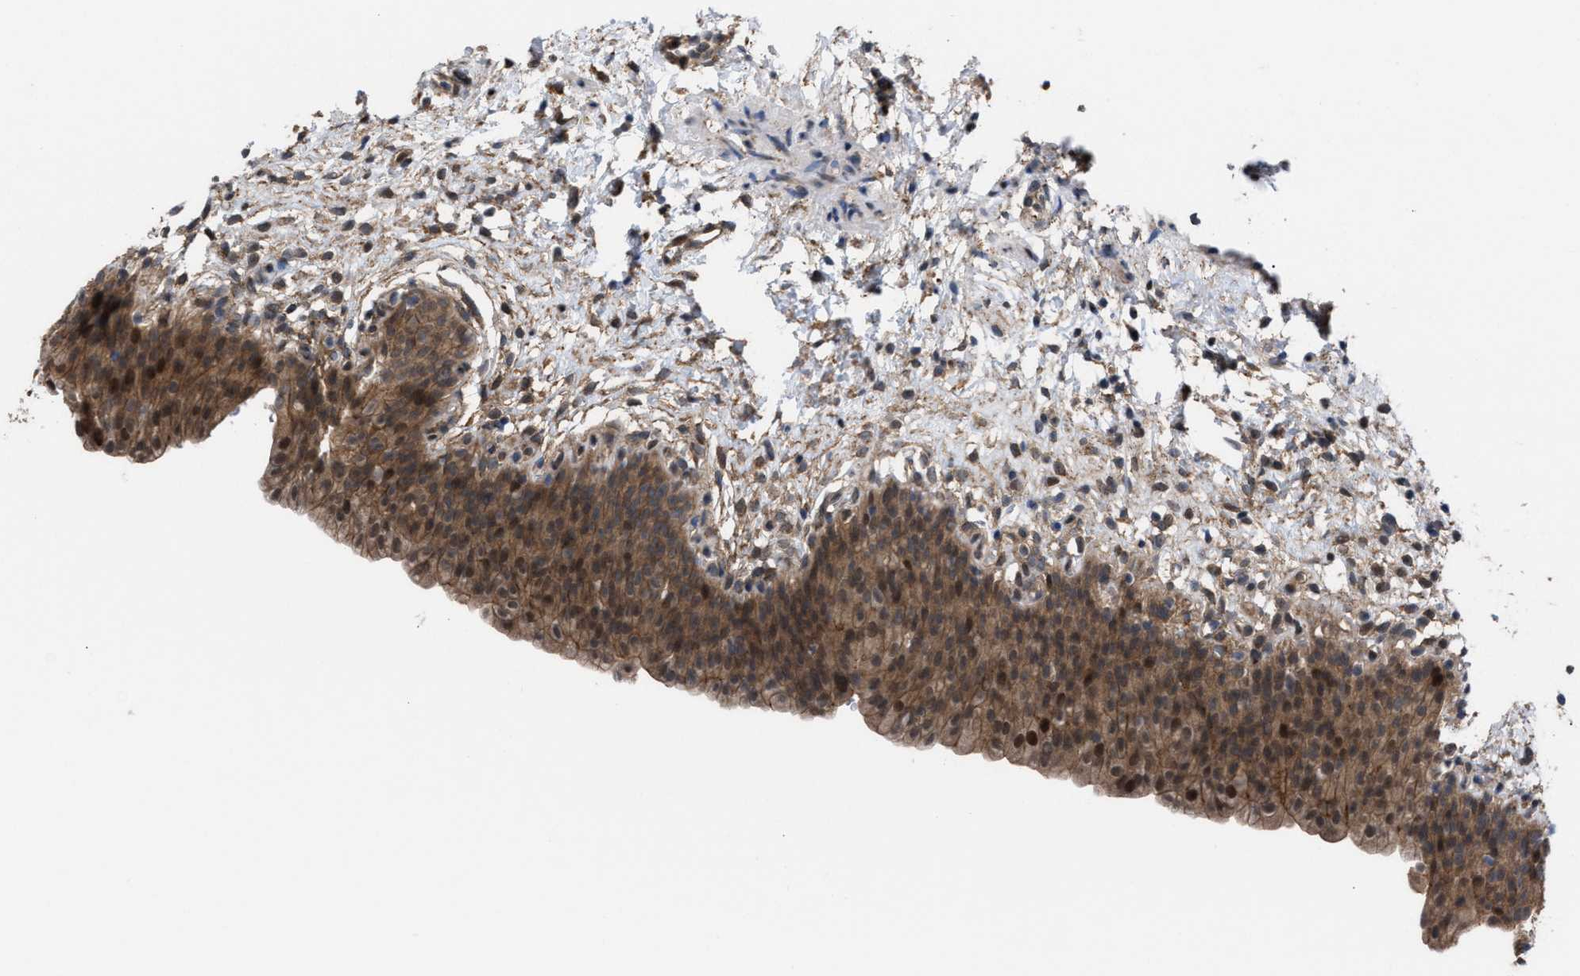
{"staining": {"intensity": "moderate", "quantity": ">75%", "location": "cytoplasmic/membranous,nuclear"}, "tissue": "urinary bladder", "cell_type": "Urothelial cells", "image_type": "normal", "snomed": [{"axis": "morphology", "description": "Normal tissue, NOS"}, {"axis": "topography", "description": "Urinary bladder"}], "caption": "Moderate cytoplasmic/membranous,nuclear protein staining is appreciated in approximately >75% of urothelial cells in urinary bladder.", "gene": "TP53BP2", "patient": {"sex": "male", "age": 37}}